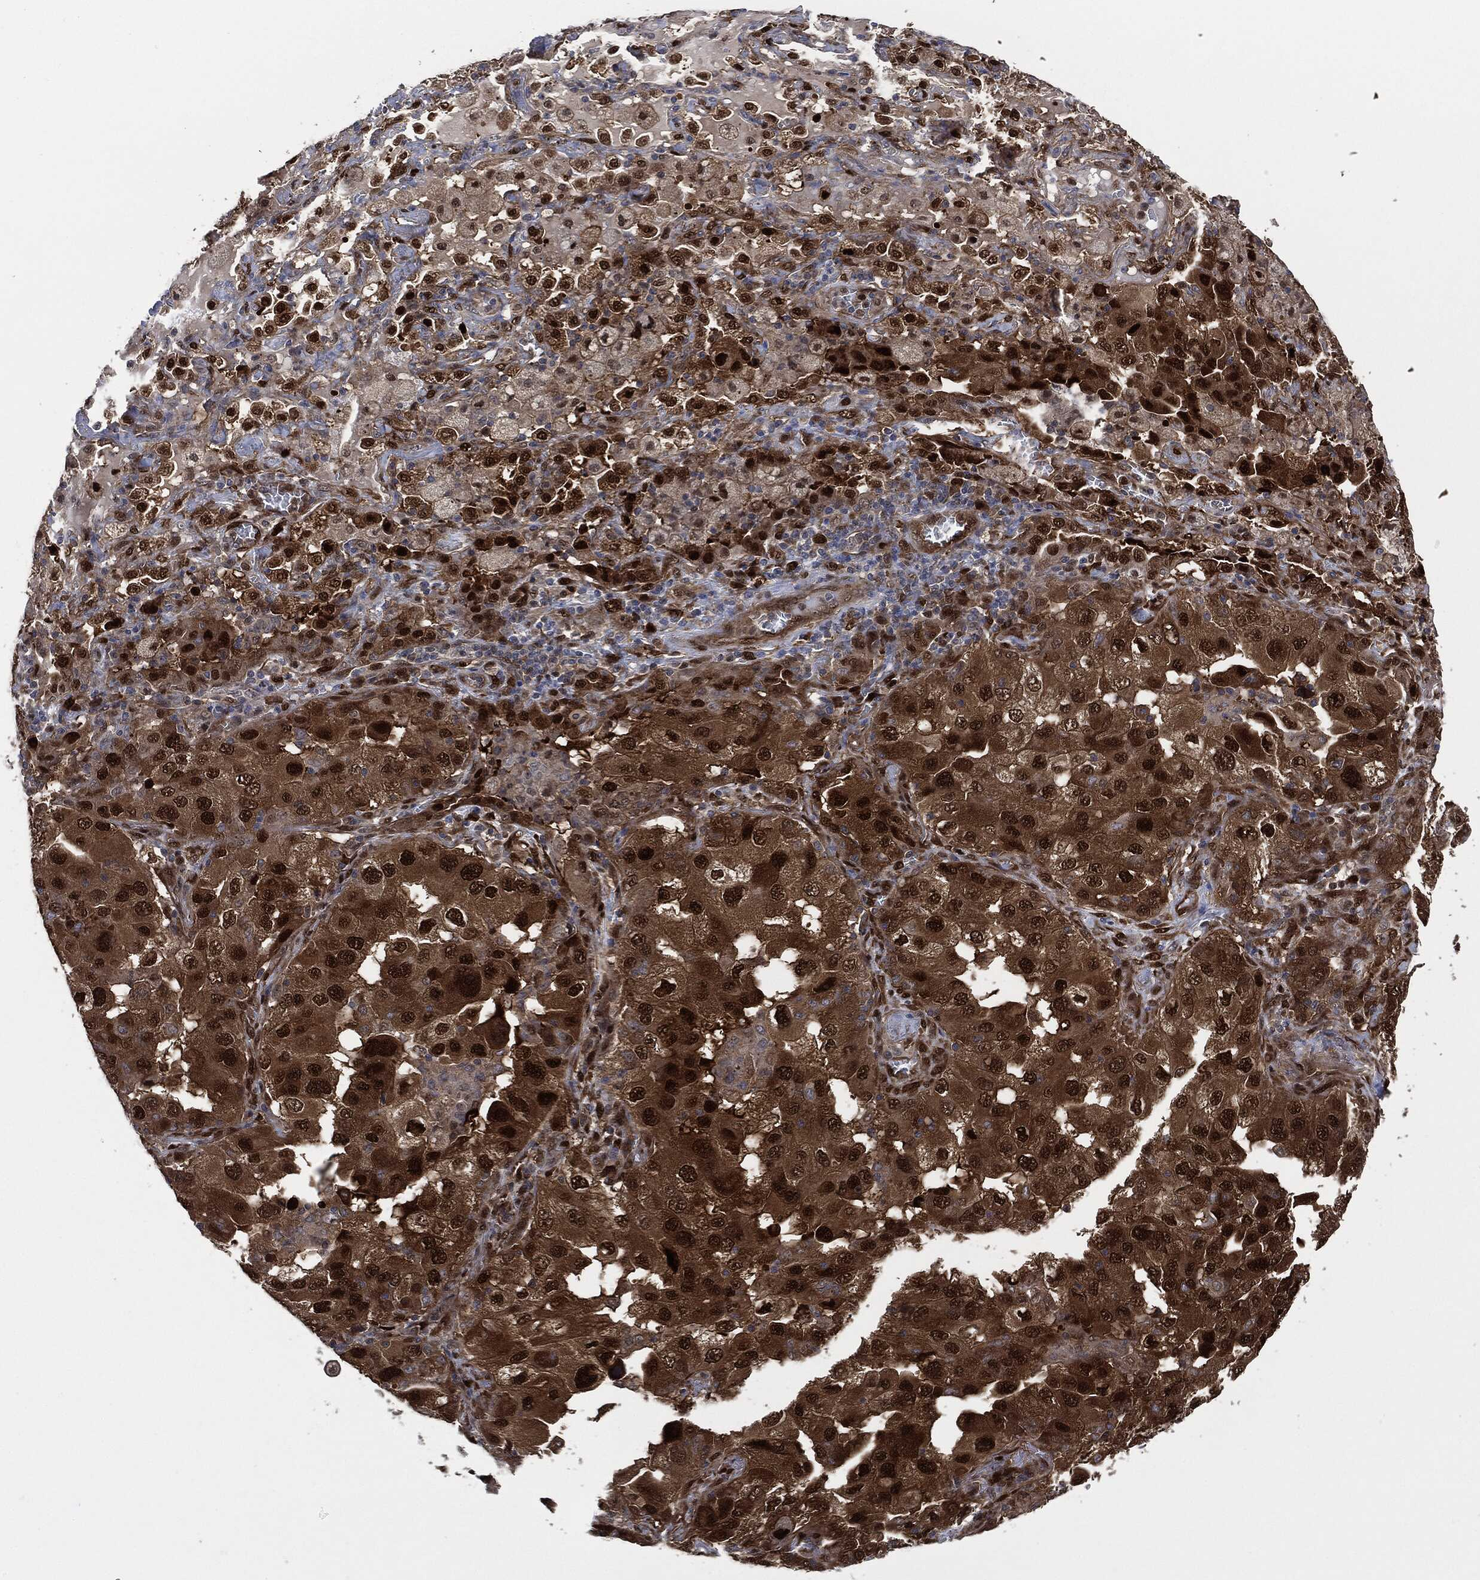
{"staining": {"intensity": "strong", "quantity": "25%-75%", "location": "cytoplasmic/membranous,nuclear"}, "tissue": "lung cancer", "cell_type": "Tumor cells", "image_type": "cancer", "snomed": [{"axis": "morphology", "description": "Adenocarcinoma, NOS"}, {"axis": "topography", "description": "Lung"}], "caption": "Protein analysis of adenocarcinoma (lung) tissue displays strong cytoplasmic/membranous and nuclear staining in approximately 25%-75% of tumor cells. (Stains: DAB (3,3'-diaminobenzidine) in brown, nuclei in blue, Microscopy: brightfield microscopy at high magnification).", "gene": "DCTN1", "patient": {"sex": "female", "age": 61}}